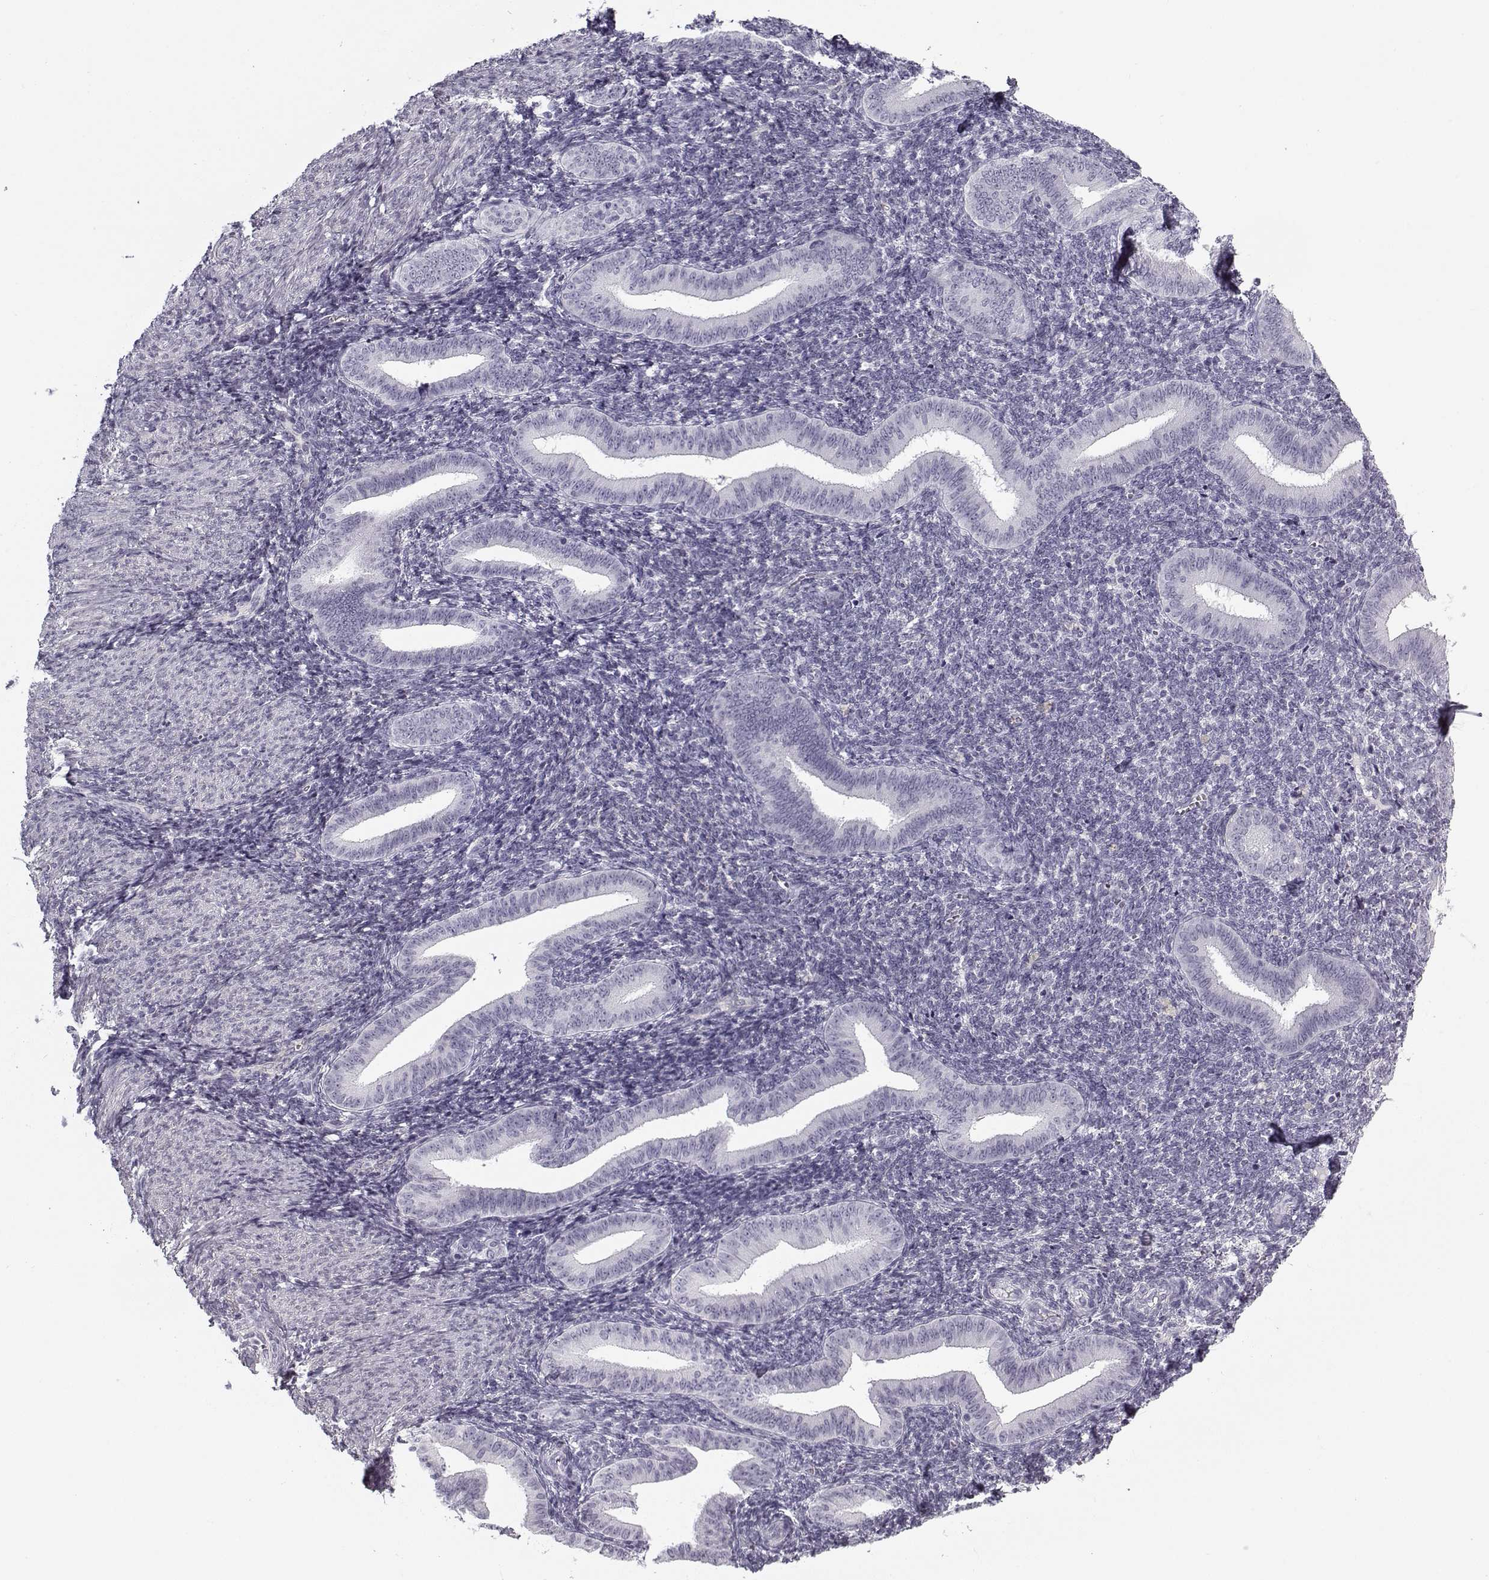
{"staining": {"intensity": "negative", "quantity": "none", "location": "none"}, "tissue": "endometrium", "cell_type": "Cells in endometrial stroma", "image_type": "normal", "snomed": [{"axis": "morphology", "description": "Normal tissue, NOS"}, {"axis": "topography", "description": "Endometrium"}], "caption": "Immunohistochemistry photomicrograph of benign endometrium stained for a protein (brown), which reveals no staining in cells in endometrial stroma. The staining is performed using DAB brown chromogen with nuclei counter-stained in using hematoxylin.", "gene": "SNCA", "patient": {"sex": "female", "age": 25}}